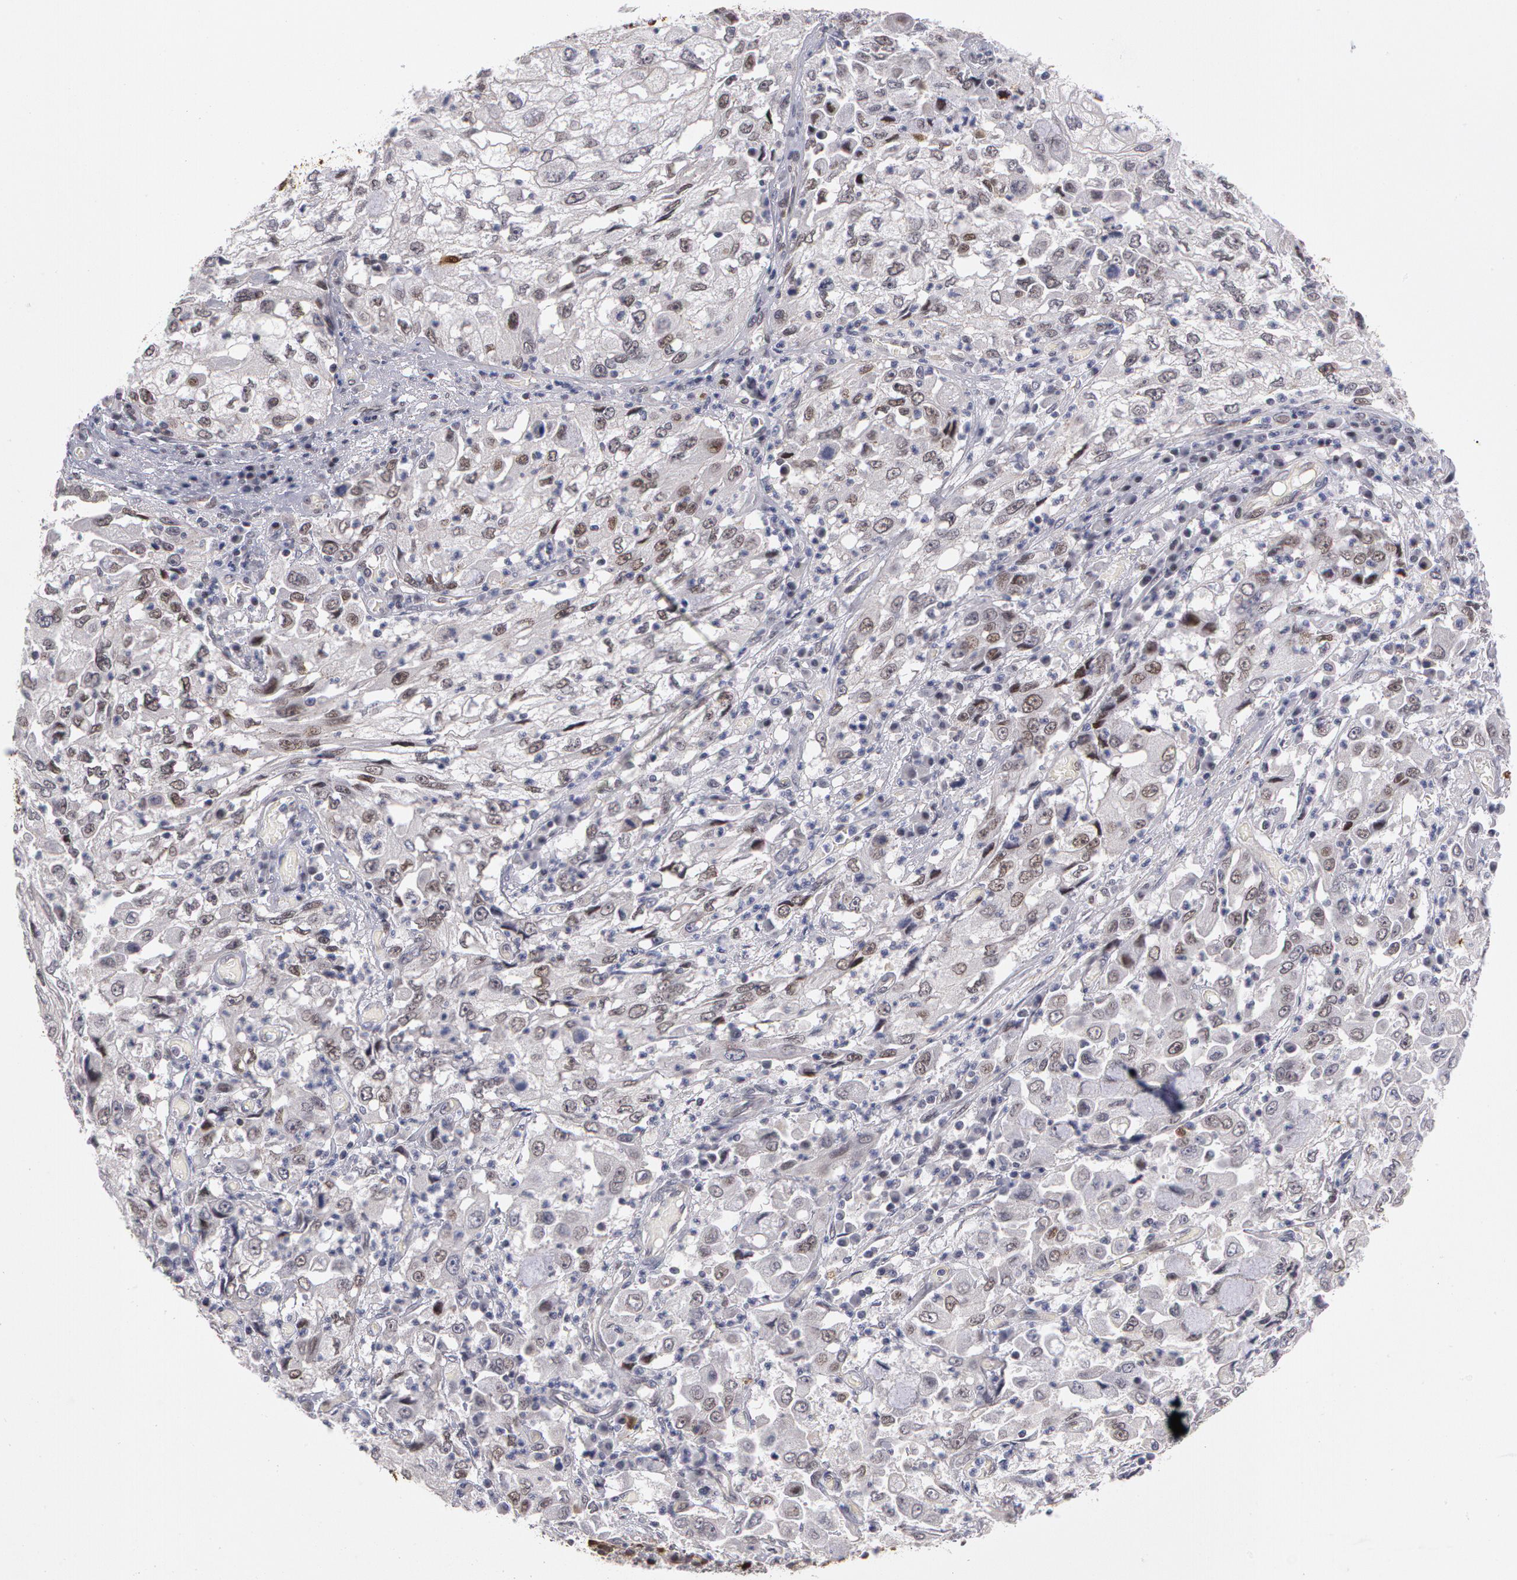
{"staining": {"intensity": "weak", "quantity": "<25%", "location": "nuclear"}, "tissue": "cervical cancer", "cell_type": "Tumor cells", "image_type": "cancer", "snomed": [{"axis": "morphology", "description": "Squamous cell carcinoma, NOS"}, {"axis": "topography", "description": "Cervix"}], "caption": "Immunohistochemistry (IHC) of human cervical cancer exhibits no positivity in tumor cells.", "gene": "PRICKLE1", "patient": {"sex": "female", "age": 36}}